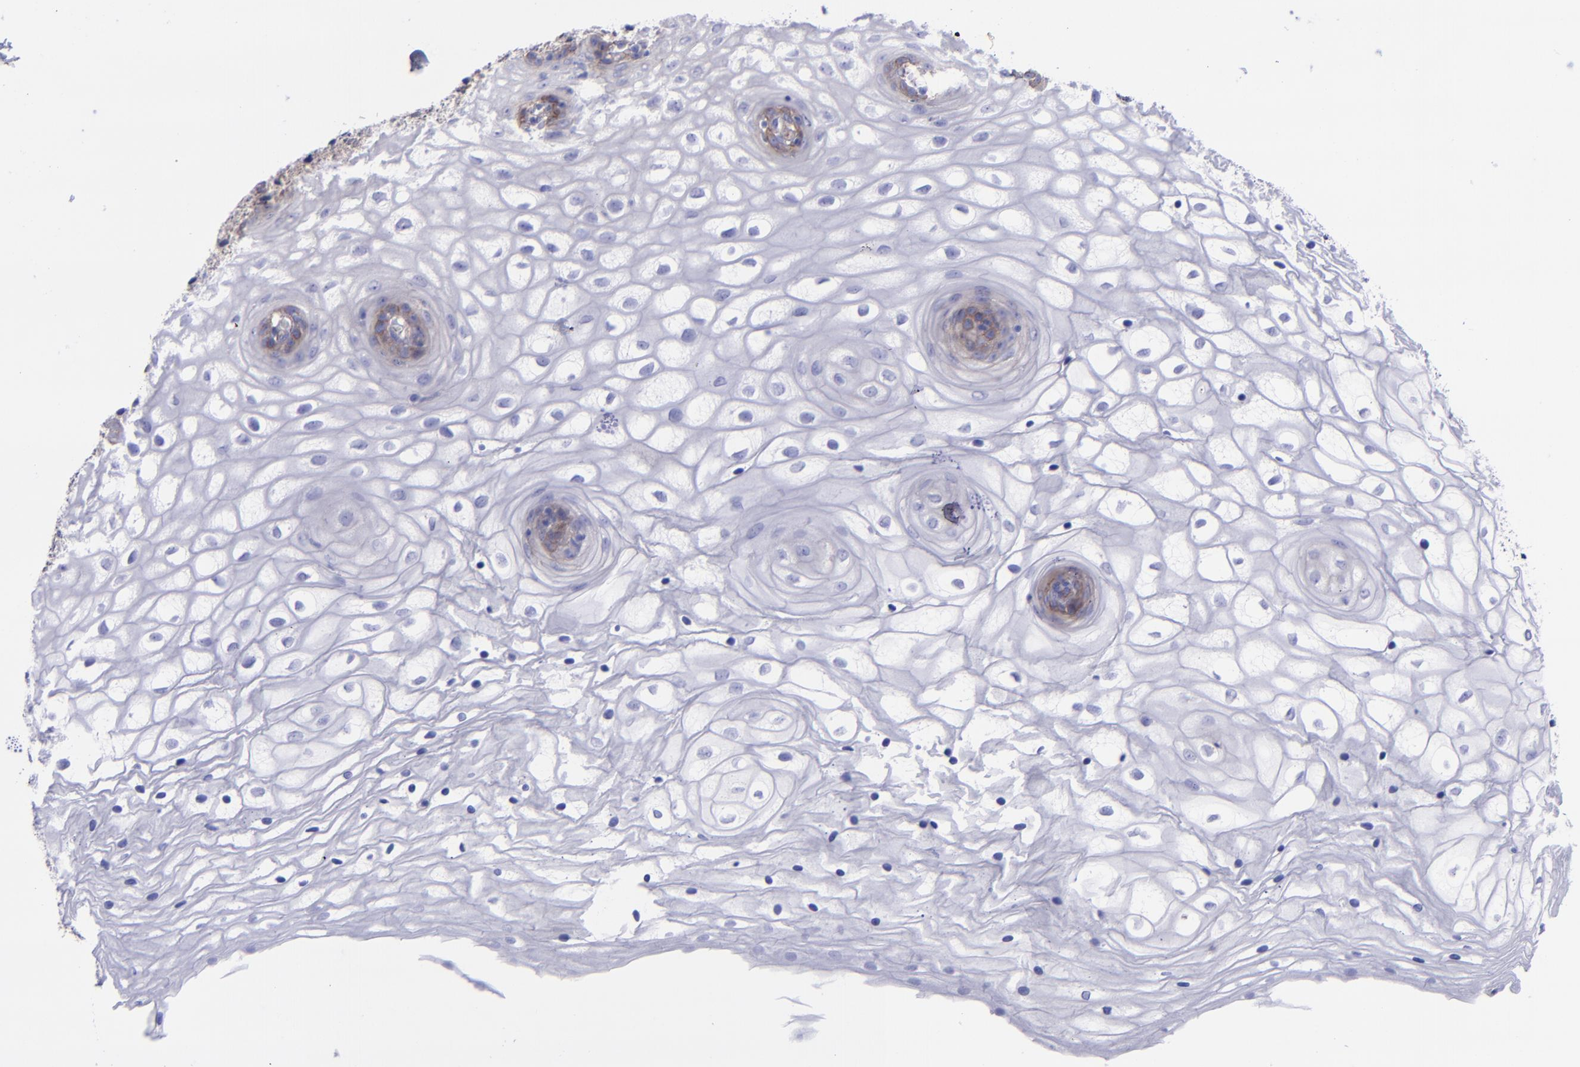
{"staining": {"intensity": "weak", "quantity": "<25%", "location": "cytoplasmic/membranous"}, "tissue": "vagina", "cell_type": "Squamous epithelial cells", "image_type": "normal", "snomed": [{"axis": "morphology", "description": "Normal tissue, NOS"}, {"axis": "topography", "description": "Vagina"}], "caption": "DAB (3,3'-diaminobenzidine) immunohistochemical staining of normal vagina displays no significant positivity in squamous epithelial cells.", "gene": "ITGAV", "patient": {"sex": "female", "age": 34}}